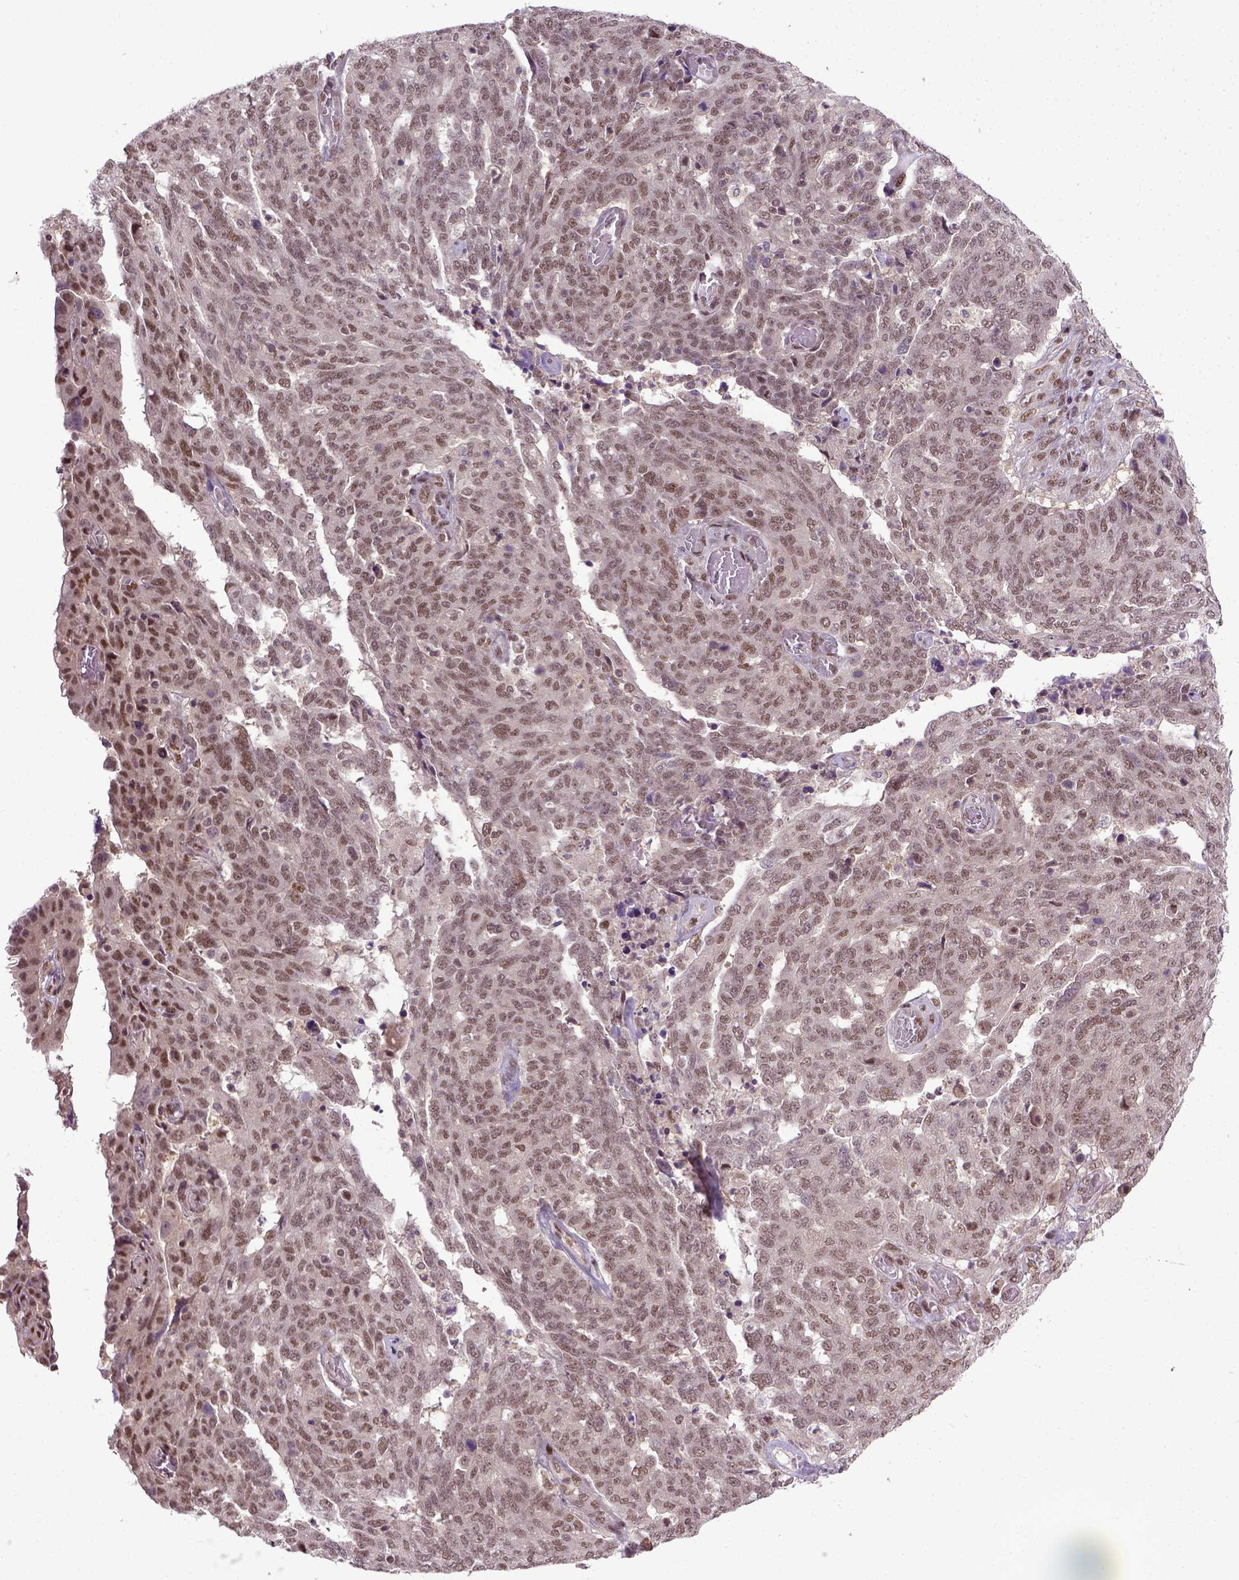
{"staining": {"intensity": "moderate", "quantity": ">75%", "location": "nuclear"}, "tissue": "ovarian cancer", "cell_type": "Tumor cells", "image_type": "cancer", "snomed": [{"axis": "morphology", "description": "Cystadenocarcinoma, serous, NOS"}, {"axis": "topography", "description": "Ovary"}], "caption": "A brown stain labels moderate nuclear positivity of a protein in serous cystadenocarcinoma (ovarian) tumor cells.", "gene": "UBA3", "patient": {"sex": "female", "age": 67}}